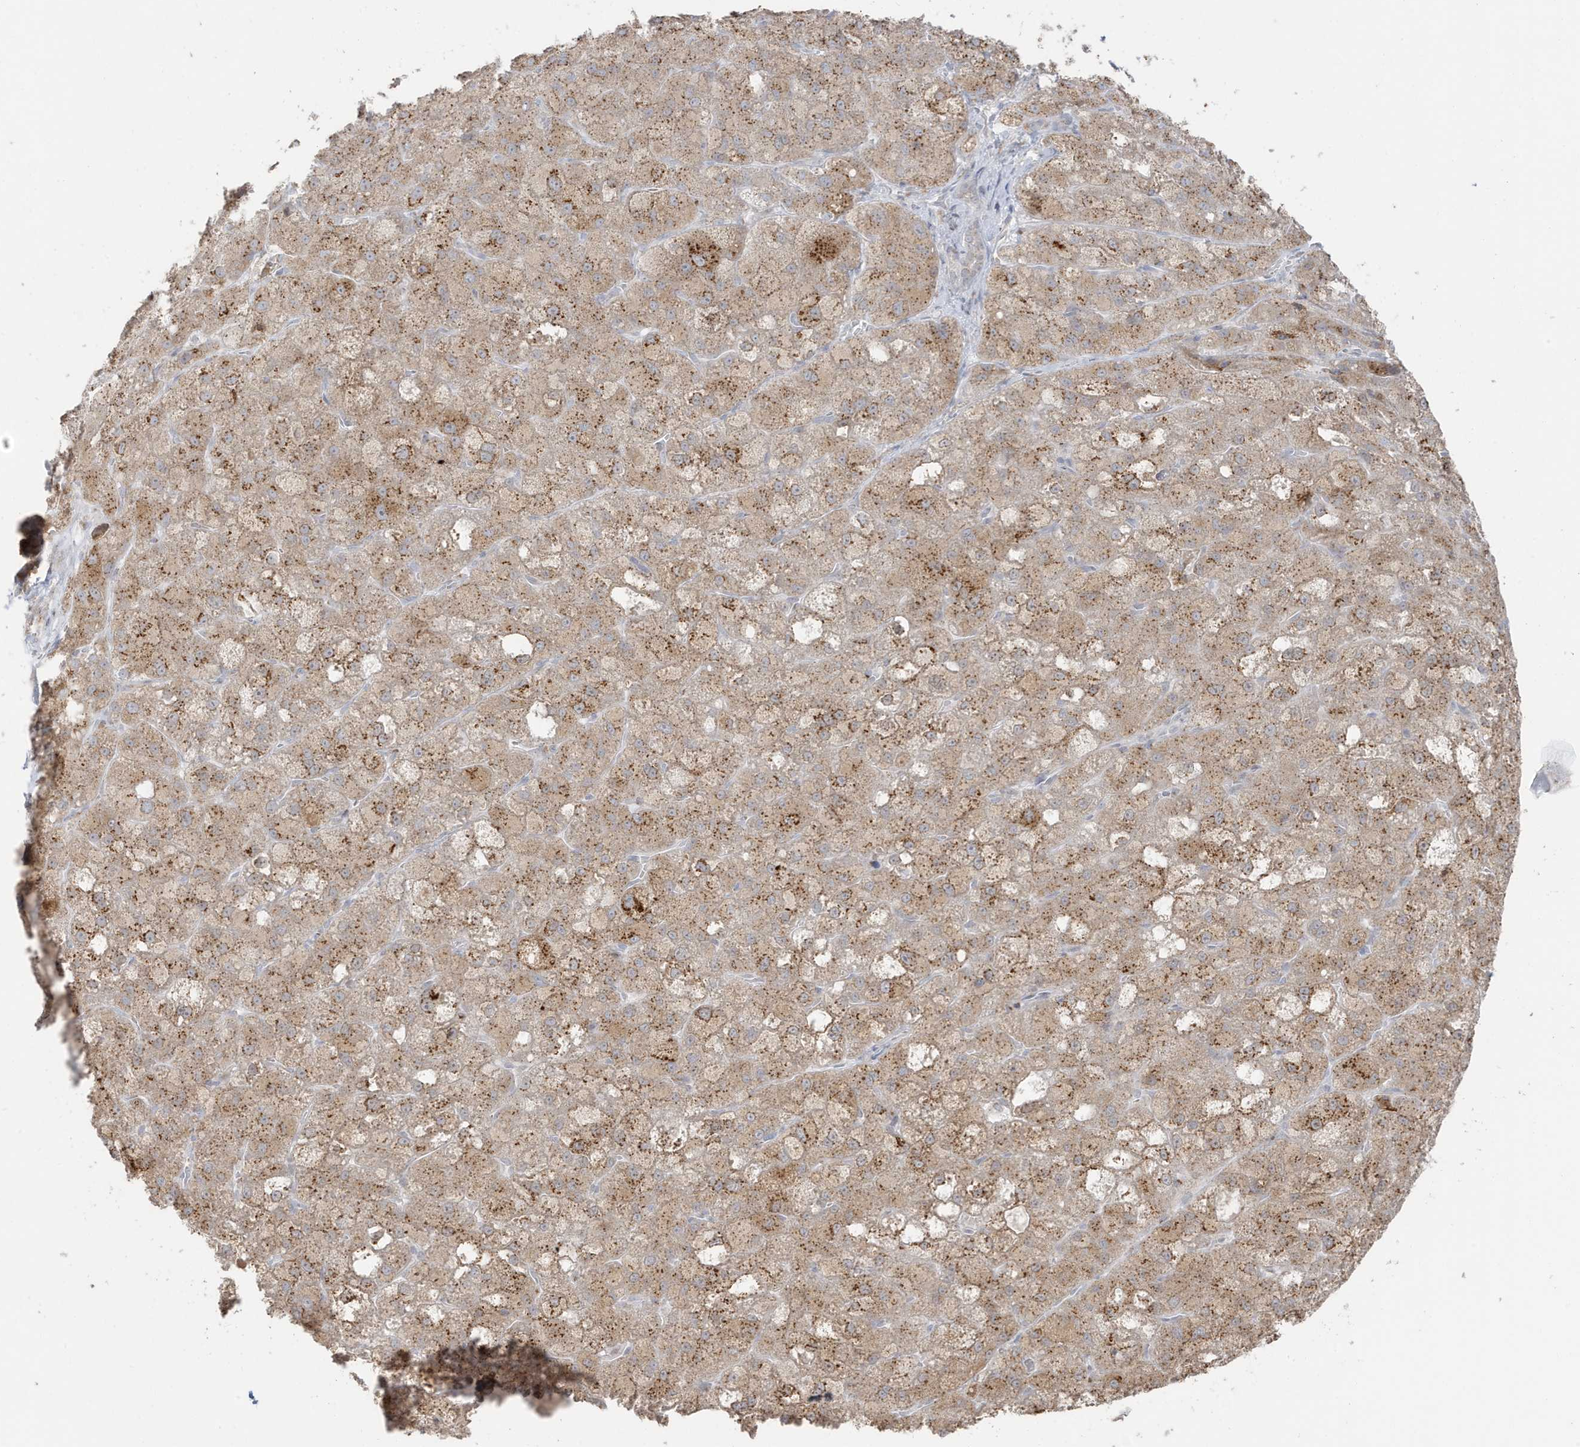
{"staining": {"intensity": "moderate", "quantity": ">75%", "location": "cytoplasmic/membranous"}, "tissue": "liver cancer", "cell_type": "Tumor cells", "image_type": "cancer", "snomed": [{"axis": "morphology", "description": "Carcinoma, Hepatocellular, NOS"}, {"axis": "topography", "description": "Liver"}], "caption": "IHC photomicrograph of human liver cancer (hepatocellular carcinoma) stained for a protein (brown), which reveals medium levels of moderate cytoplasmic/membranous positivity in about >75% of tumor cells.", "gene": "RER1", "patient": {"sex": "male", "age": 57}}